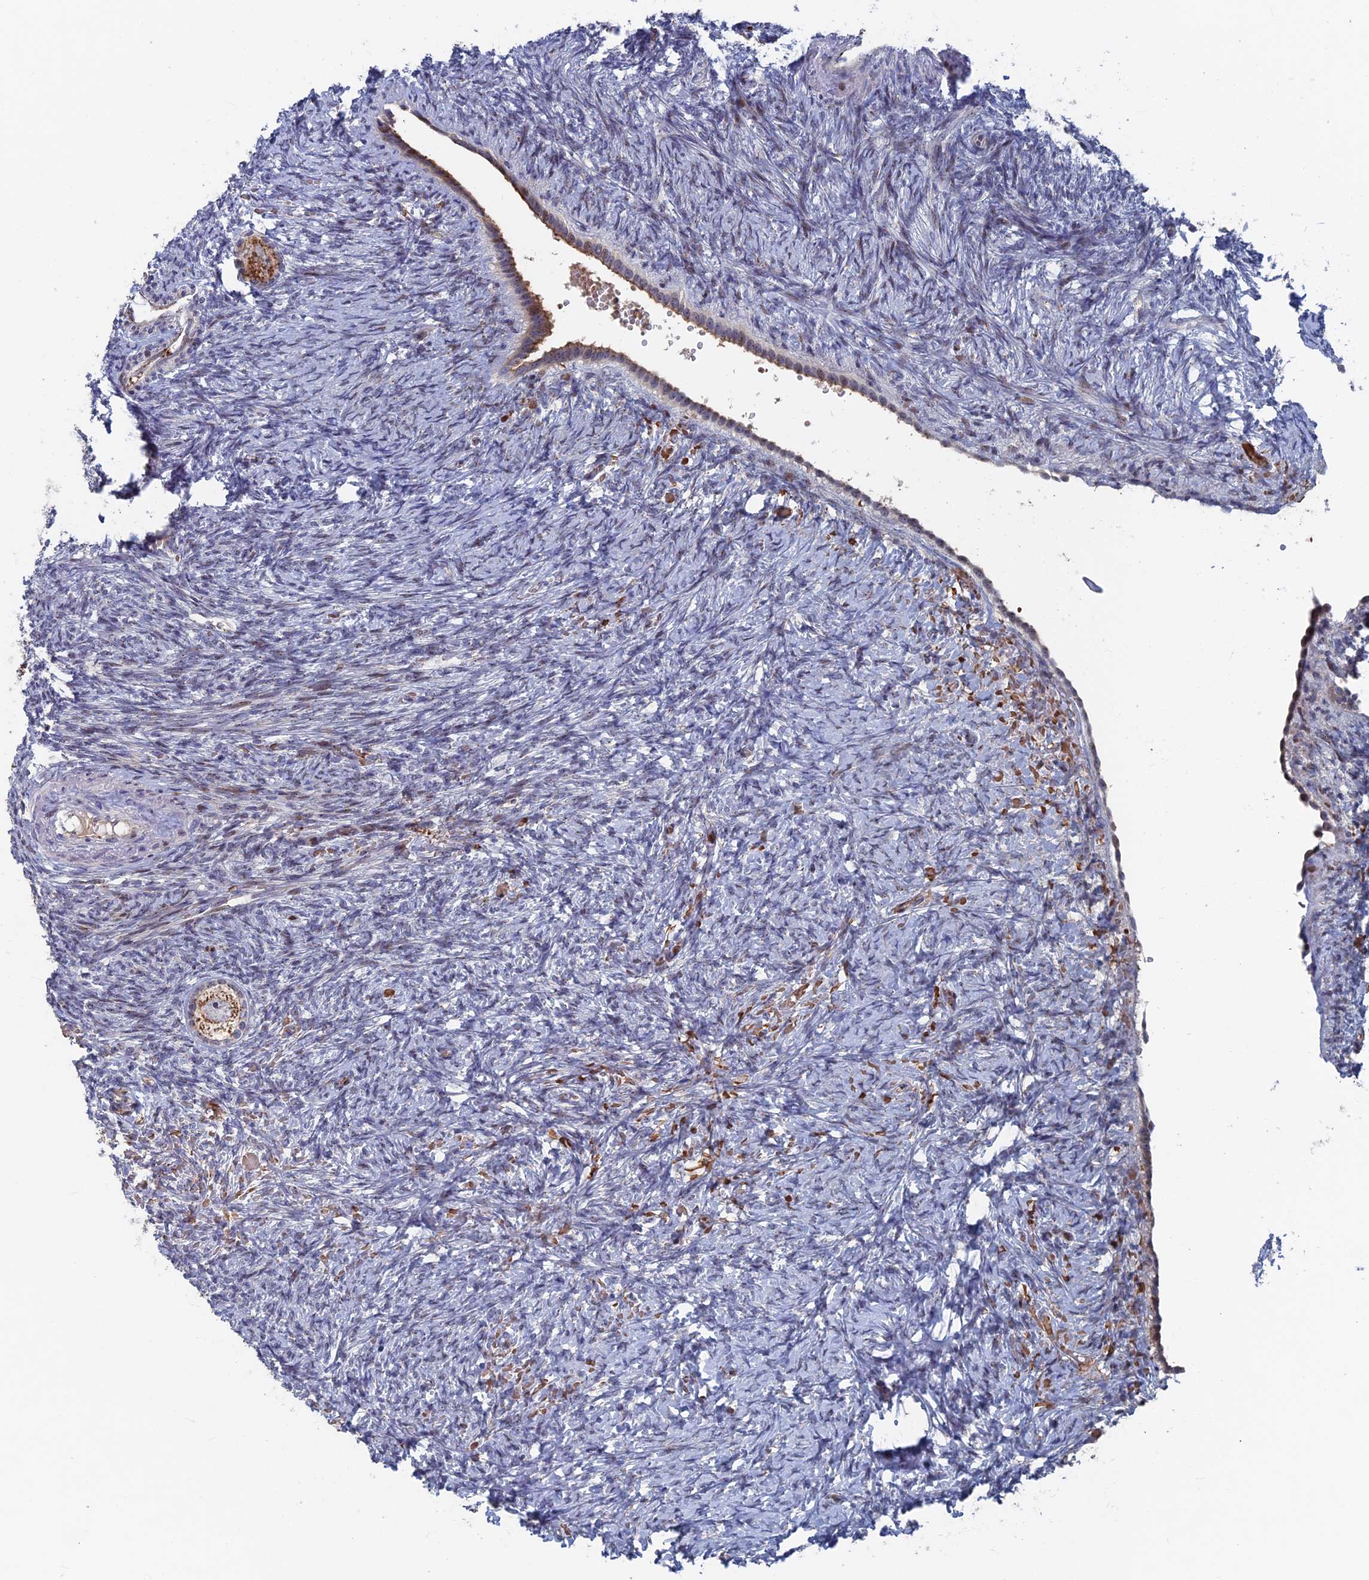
{"staining": {"intensity": "moderate", "quantity": "<25%", "location": "cytoplasmic/membranous"}, "tissue": "ovary", "cell_type": "Follicle cells", "image_type": "normal", "snomed": [{"axis": "morphology", "description": "Normal tissue, NOS"}, {"axis": "topography", "description": "Ovary"}], "caption": "This is a photomicrograph of IHC staining of normal ovary, which shows moderate staining in the cytoplasmic/membranous of follicle cells.", "gene": "SH3D21", "patient": {"sex": "female", "age": 41}}